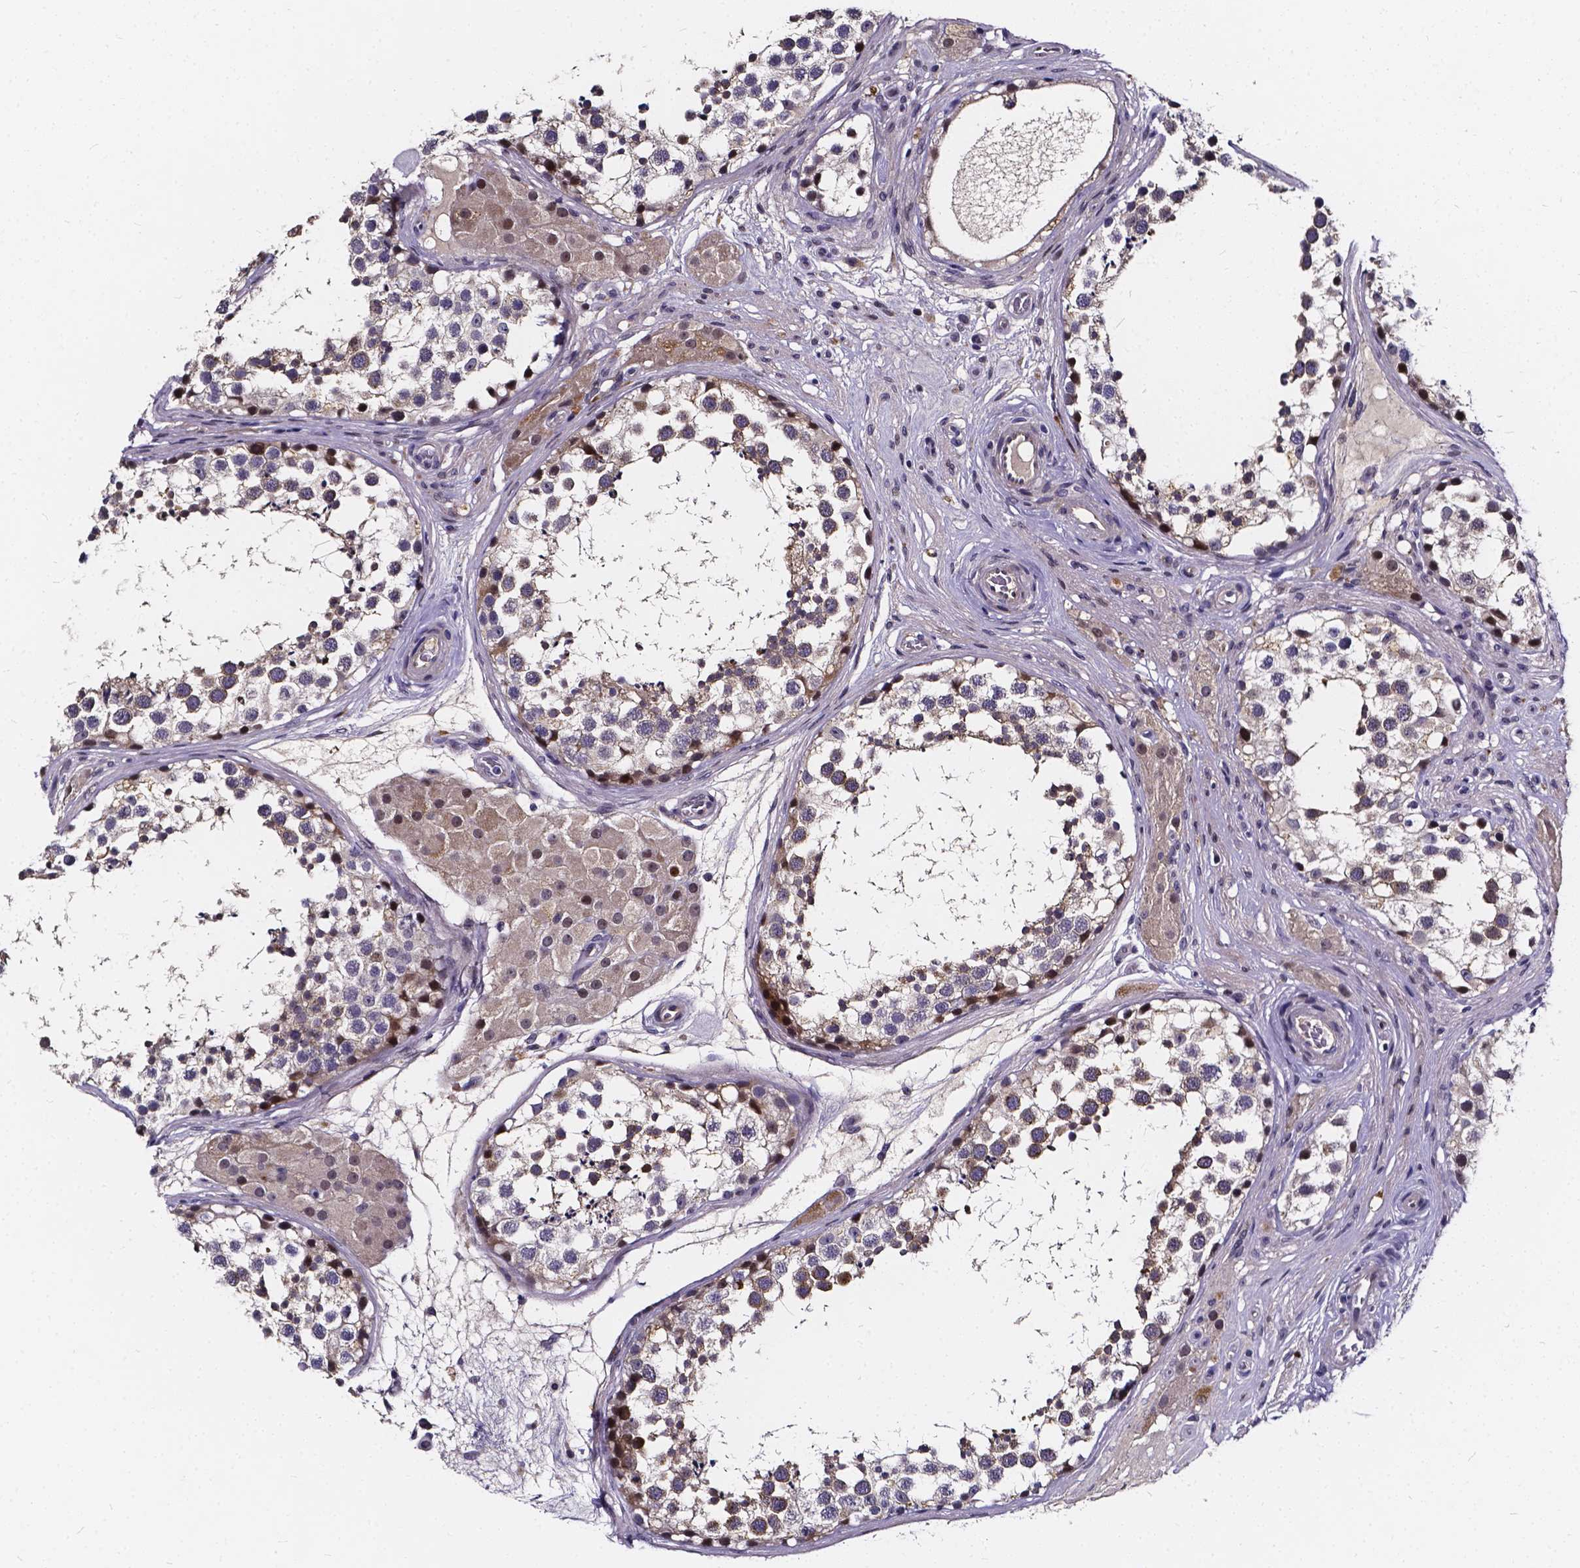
{"staining": {"intensity": "moderate", "quantity": "<25%", "location": "cytoplasmic/membranous,nuclear"}, "tissue": "testis", "cell_type": "Cells in seminiferous ducts", "image_type": "normal", "snomed": [{"axis": "morphology", "description": "Normal tissue, NOS"}, {"axis": "morphology", "description": "Seminoma, NOS"}, {"axis": "topography", "description": "Testis"}], "caption": "Protein analysis of unremarkable testis demonstrates moderate cytoplasmic/membranous,nuclear positivity in about <25% of cells in seminiferous ducts. Immunohistochemistry (ihc) stains the protein in brown and the nuclei are stained blue.", "gene": "SOWAHA", "patient": {"sex": "male", "age": 65}}